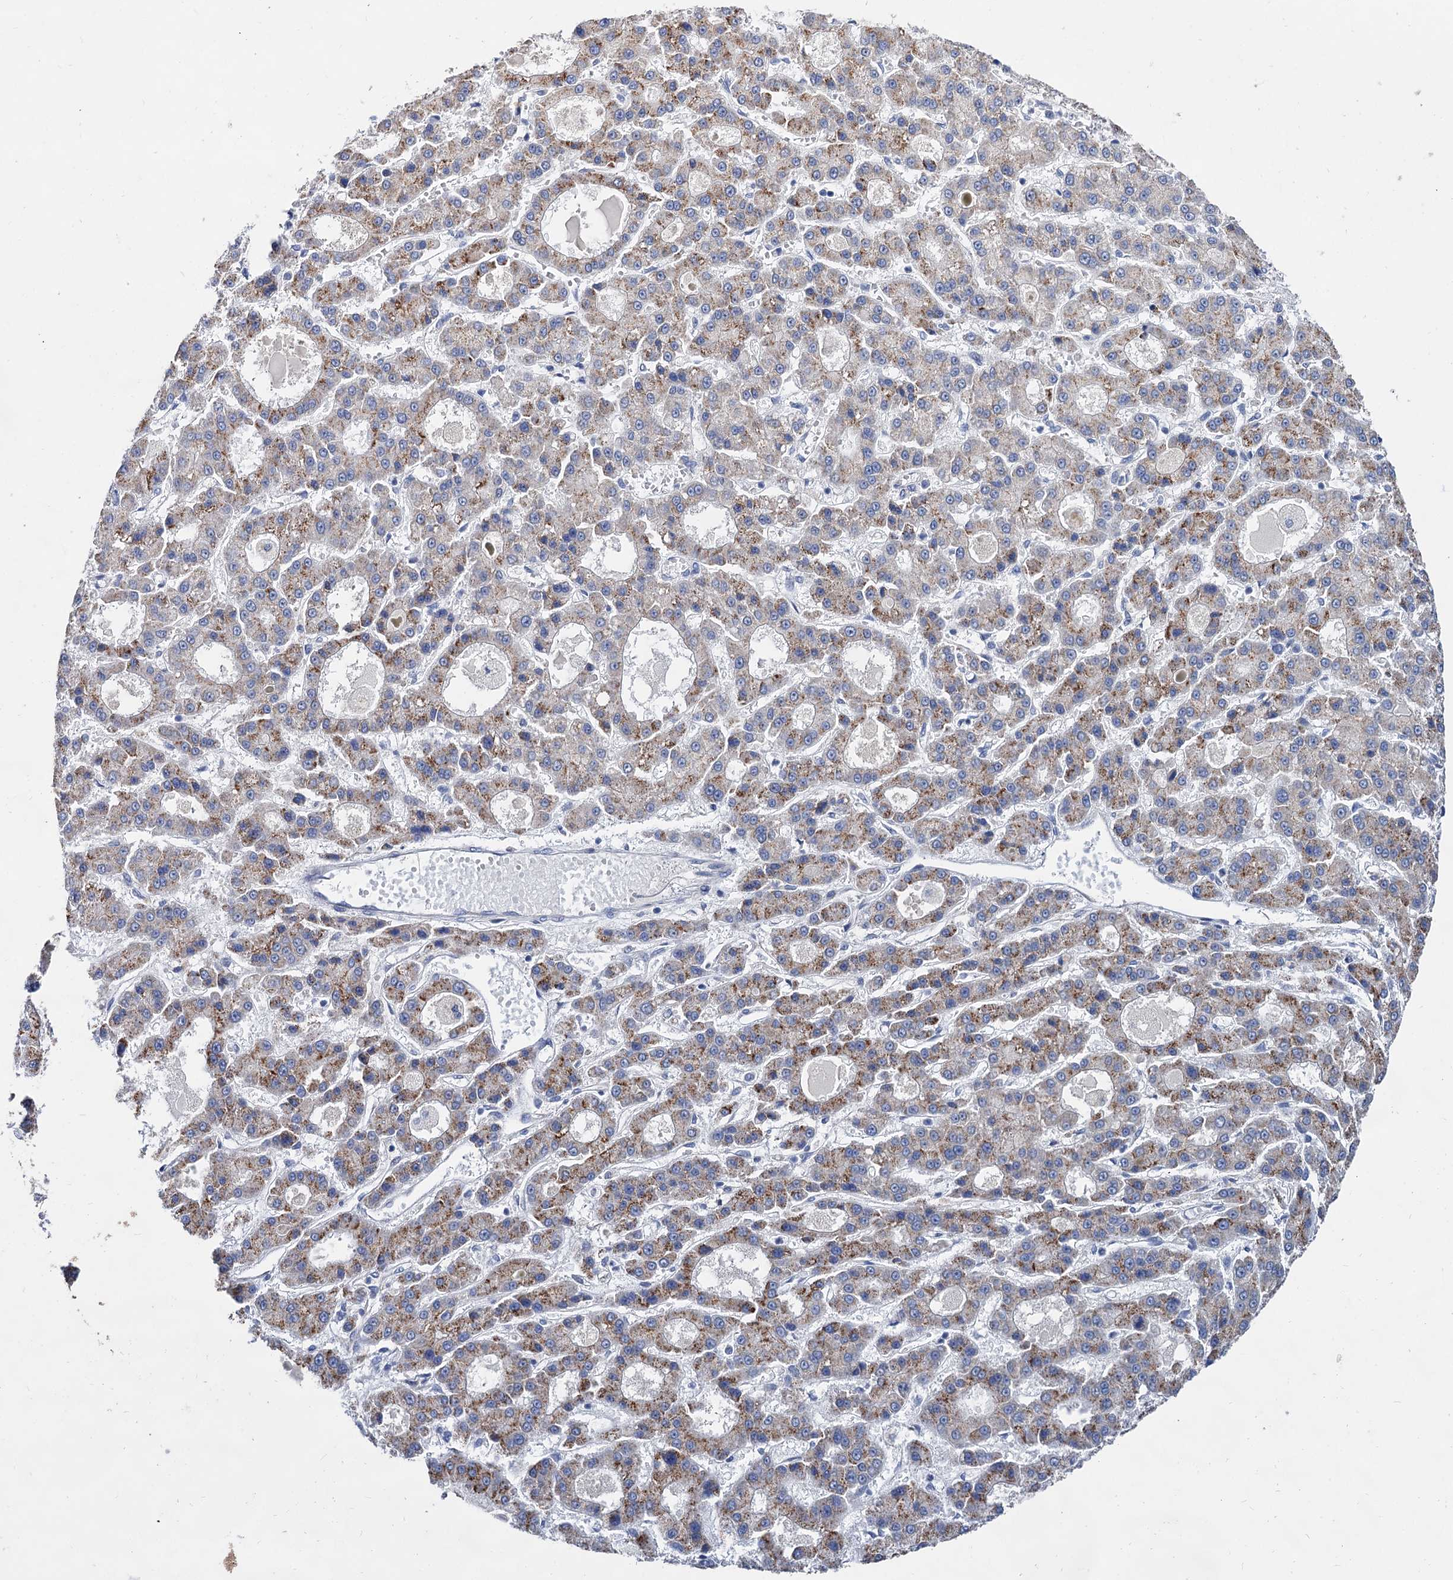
{"staining": {"intensity": "moderate", "quantity": "25%-75%", "location": "cytoplasmic/membranous"}, "tissue": "liver cancer", "cell_type": "Tumor cells", "image_type": "cancer", "snomed": [{"axis": "morphology", "description": "Carcinoma, Hepatocellular, NOS"}, {"axis": "topography", "description": "Liver"}], "caption": "Approximately 25%-75% of tumor cells in human hepatocellular carcinoma (liver) exhibit moderate cytoplasmic/membranous protein expression as visualized by brown immunohistochemical staining.", "gene": "CAPRIN2", "patient": {"sex": "male", "age": 70}}